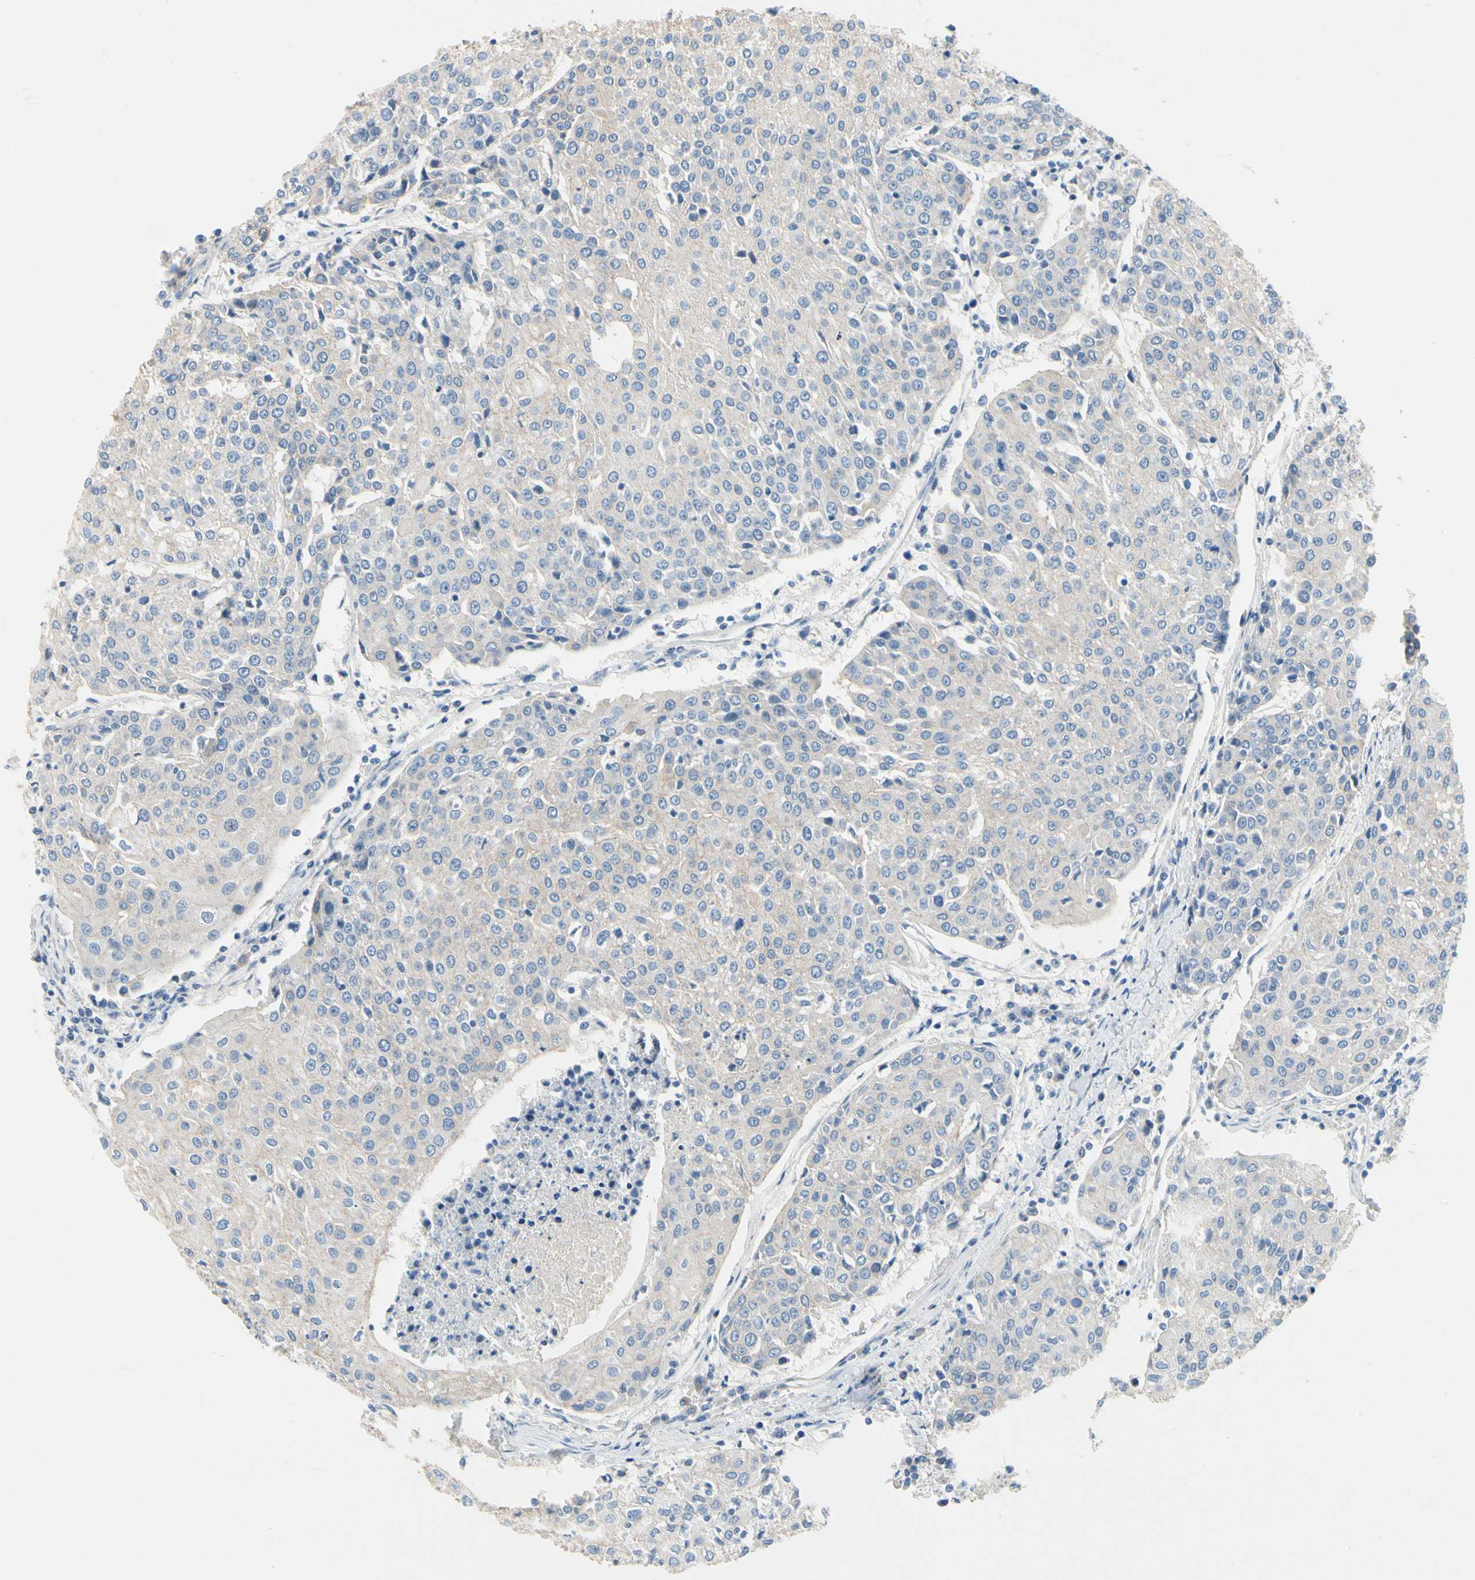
{"staining": {"intensity": "weak", "quantity": "<25%", "location": "cytoplasmic/membranous"}, "tissue": "urothelial cancer", "cell_type": "Tumor cells", "image_type": "cancer", "snomed": [{"axis": "morphology", "description": "Urothelial carcinoma, High grade"}, {"axis": "topography", "description": "Urinary bladder"}], "caption": "An image of human urothelial cancer is negative for staining in tumor cells.", "gene": "CA14", "patient": {"sex": "female", "age": 85}}